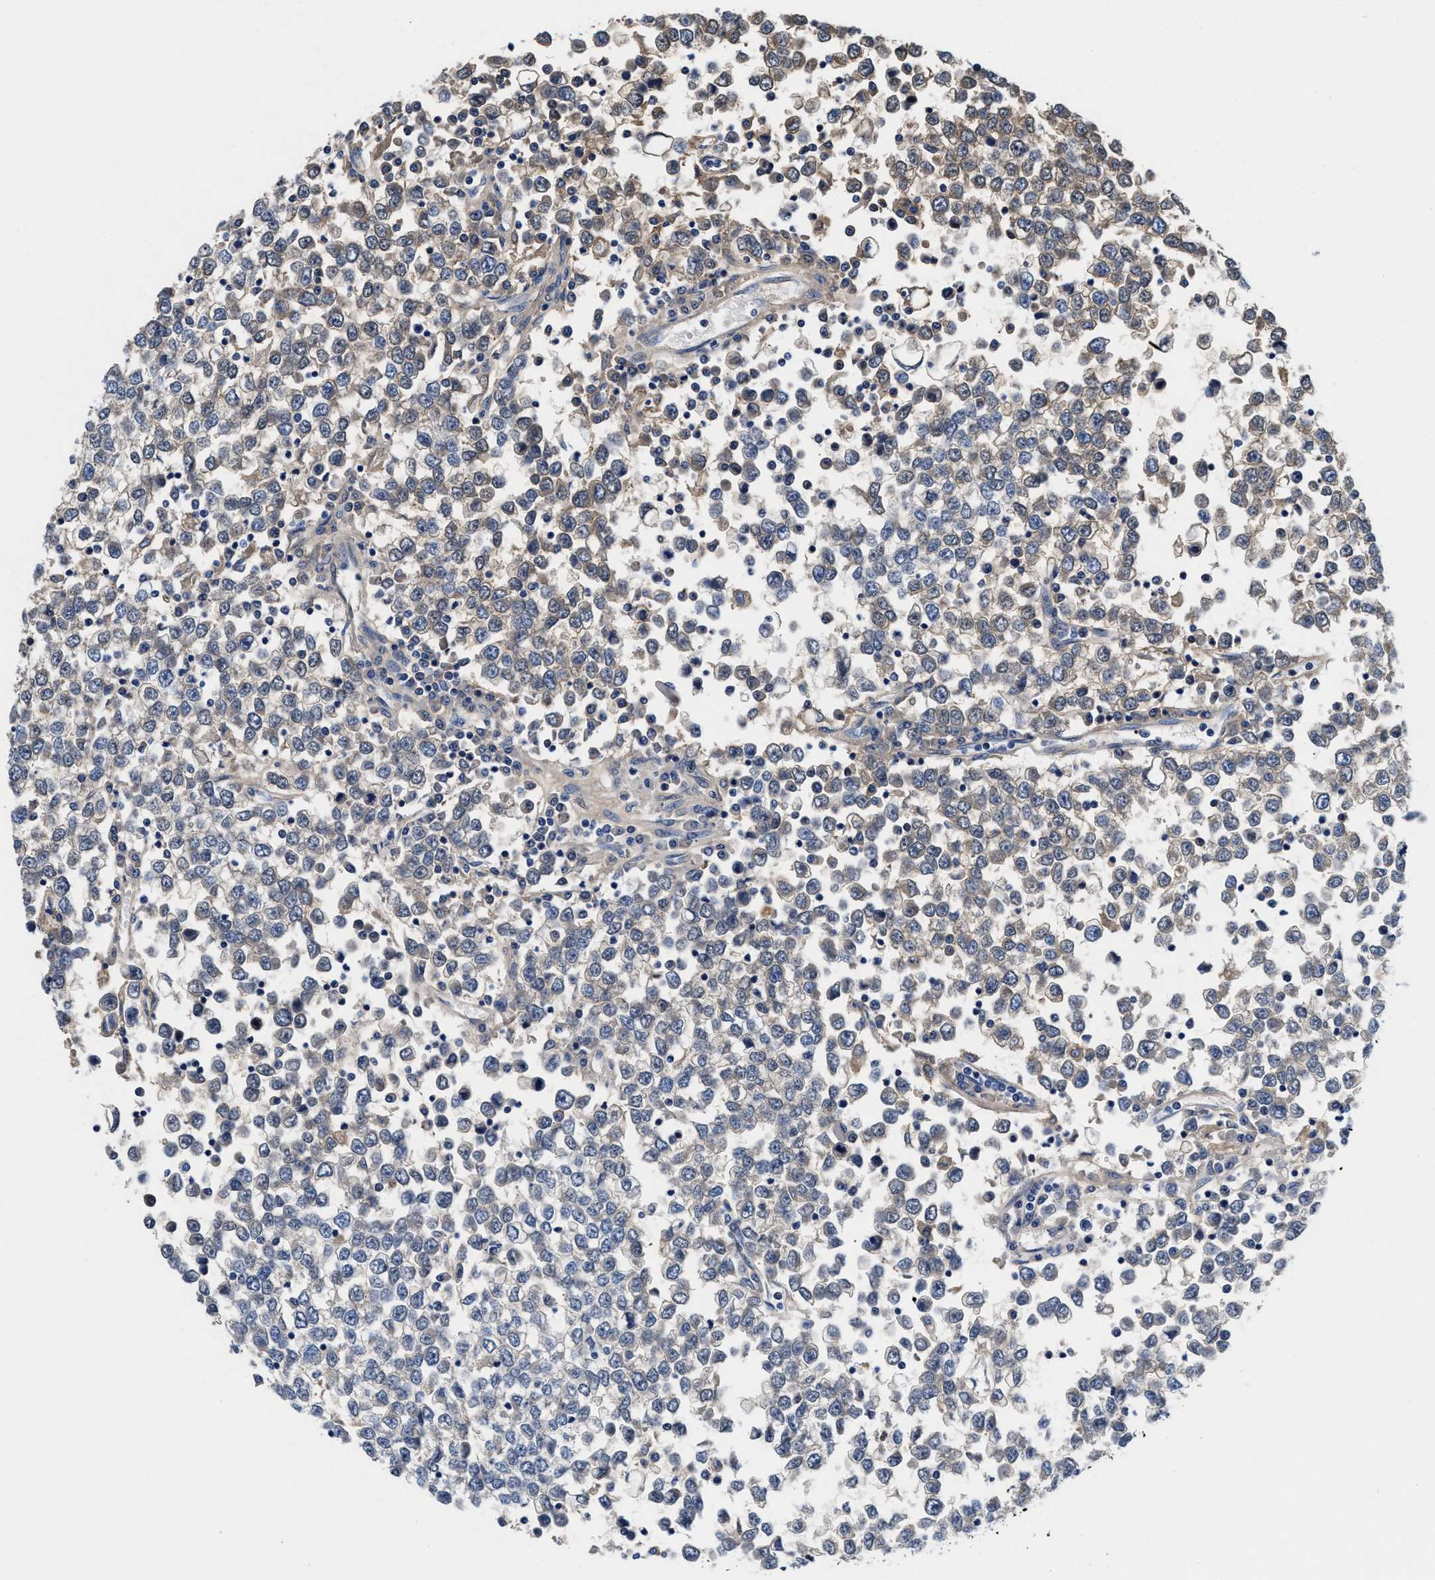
{"staining": {"intensity": "weak", "quantity": "<25%", "location": "cytoplasmic/membranous"}, "tissue": "testis cancer", "cell_type": "Tumor cells", "image_type": "cancer", "snomed": [{"axis": "morphology", "description": "Seminoma, NOS"}, {"axis": "topography", "description": "Testis"}], "caption": "High power microscopy photomicrograph of an IHC image of seminoma (testis), revealing no significant expression in tumor cells.", "gene": "DHRS13", "patient": {"sex": "male", "age": 65}}